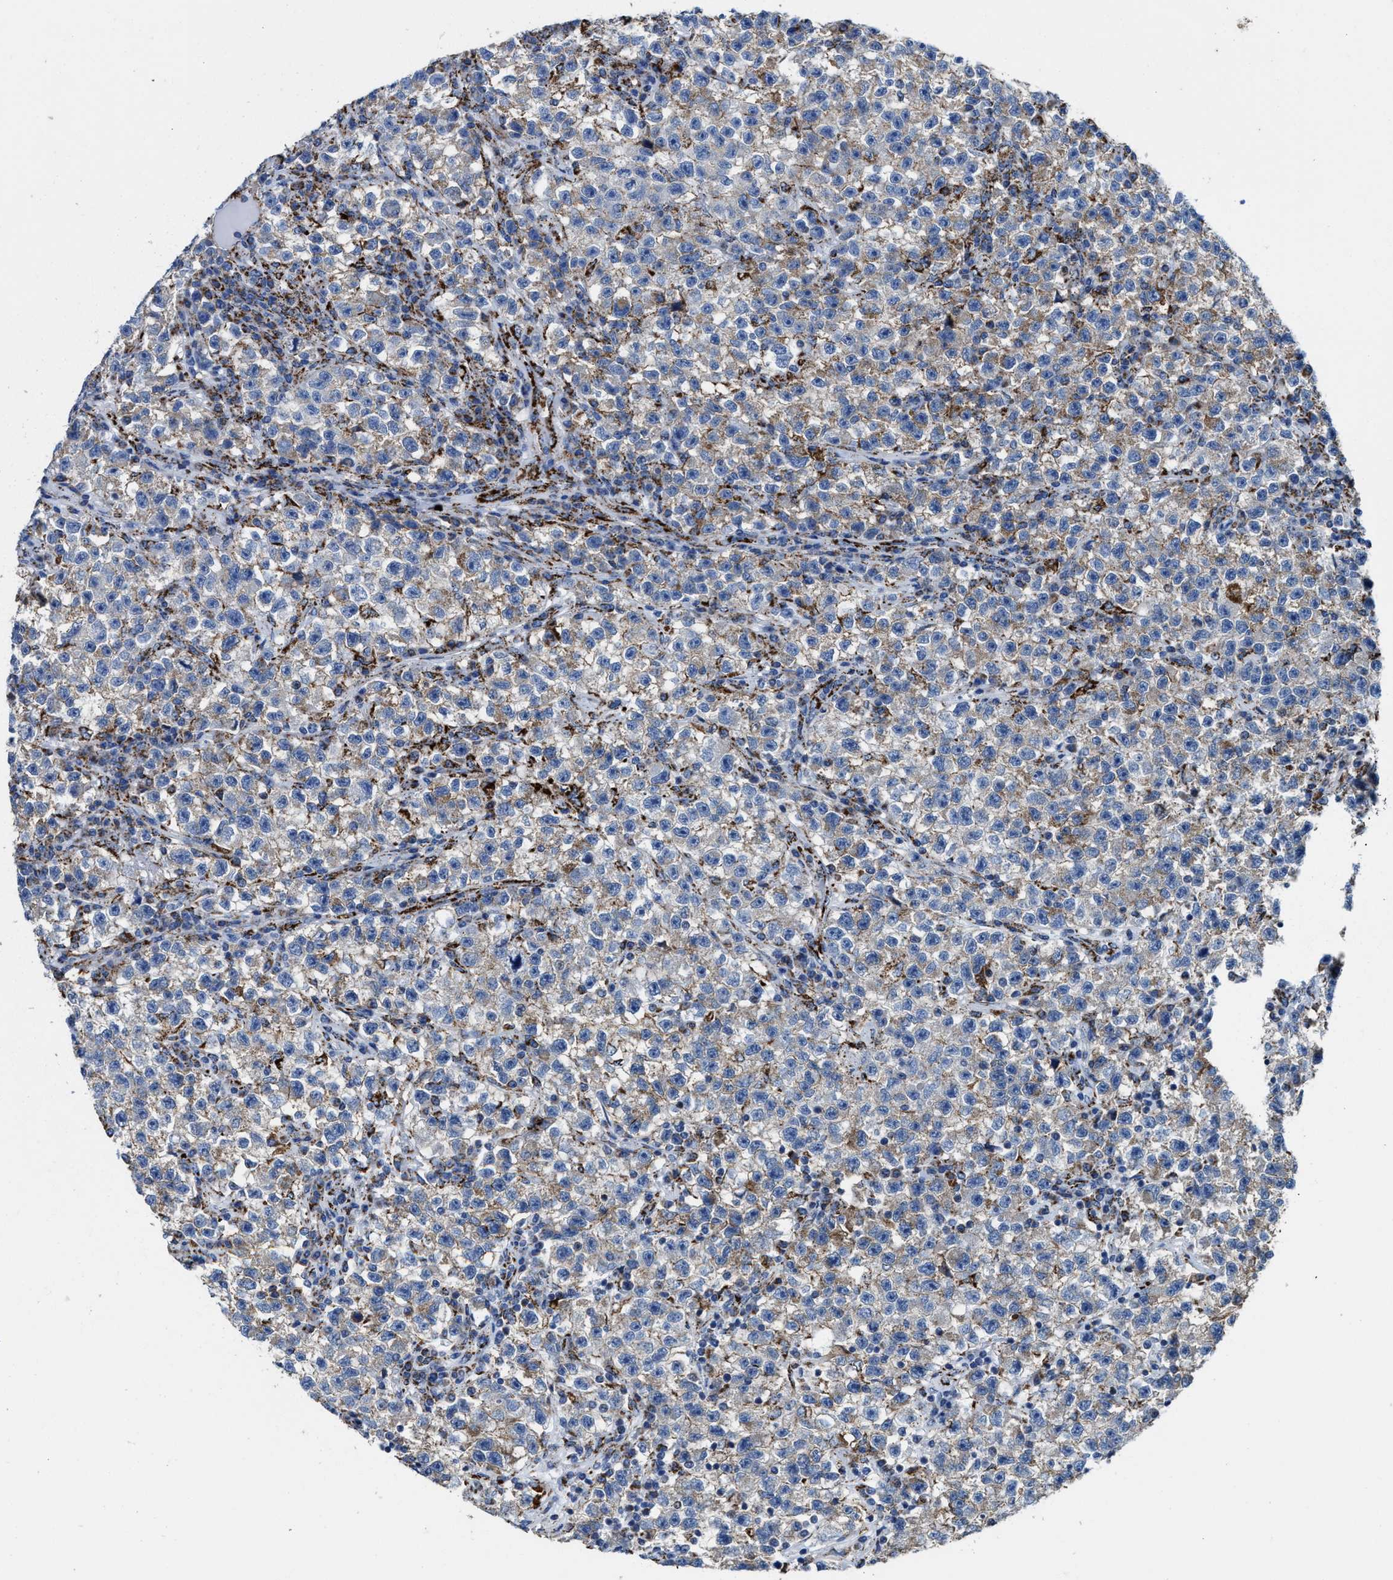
{"staining": {"intensity": "weak", "quantity": "<25%", "location": "cytoplasmic/membranous"}, "tissue": "testis cancer", "cell_type": "Tumor cells", "image_type": "cancer", "snomed": [{"axis": "morphology", "description": "Seminoma, NOS"}, {"axis": "topography", "description": "Testis"}], "caption": "This is an immunohistochemistry image of human testis cancer. There is no staining in tumor cells.", "gene": "ALDH1B1", "patient": {"sex": "male", "age": 22}}